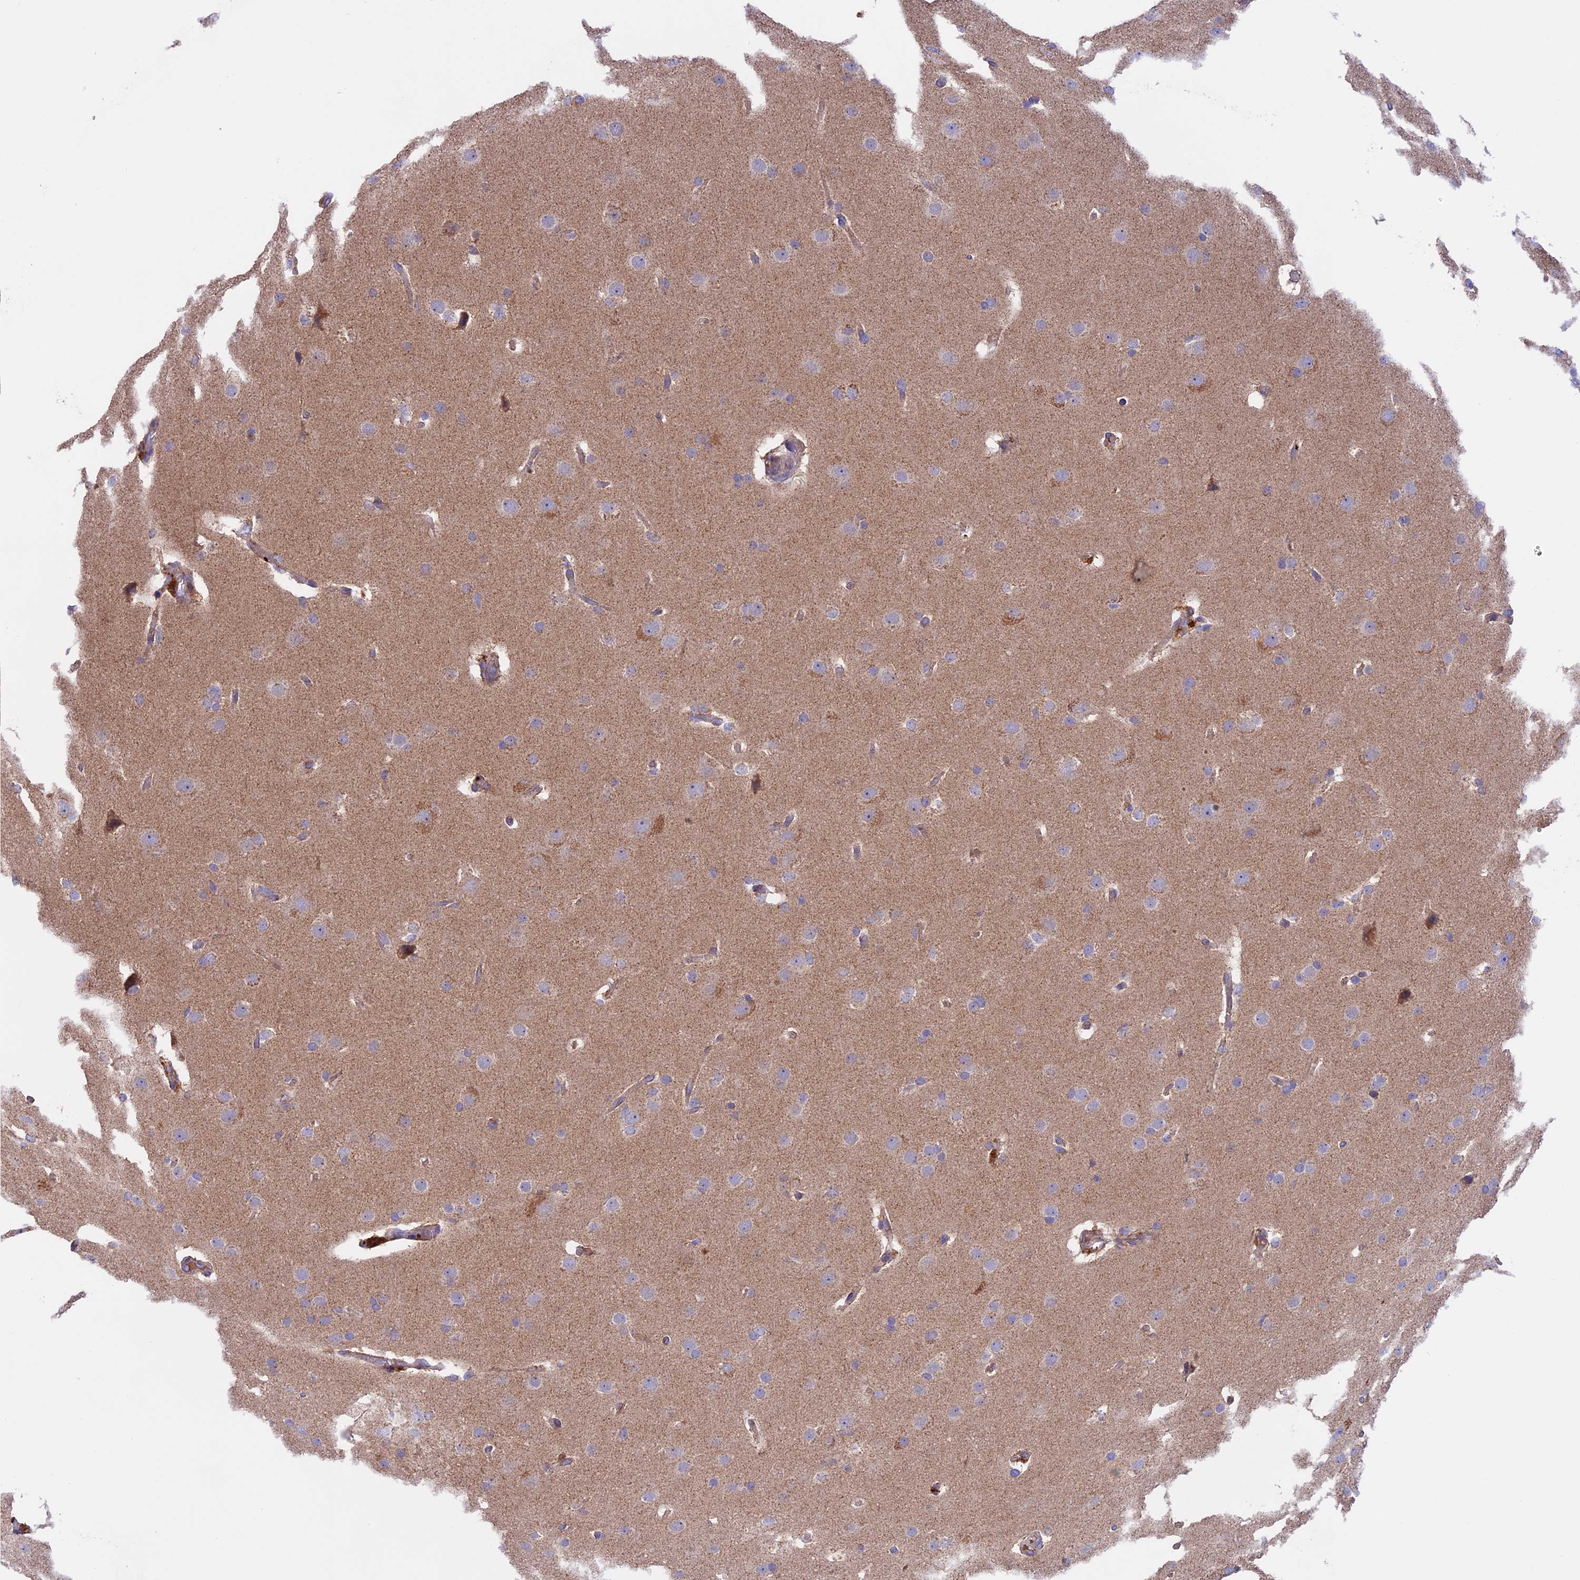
{"staining": {"intensity": "negative", "quantity": "none", "location": "none"}, "tissue": "glioma", "cell_type": "Tumor cells", "image_type": "cancer", "snomed": [{"axis": "morphology", "description": "Glioma, malignant, Low grade"}, {"axis": "topography", "description": "Brain"}], "caption": "High power microscopy image of an immunohistochemistry photomicrograph of malignant low-grade glioma, revealing no significant expression in tumor cells. (DAB immunohistochemistry (IHC) with hematoxylin counter stain).", "gene": "PTPN9", "patient": {"sex": "female", "age": 37}}